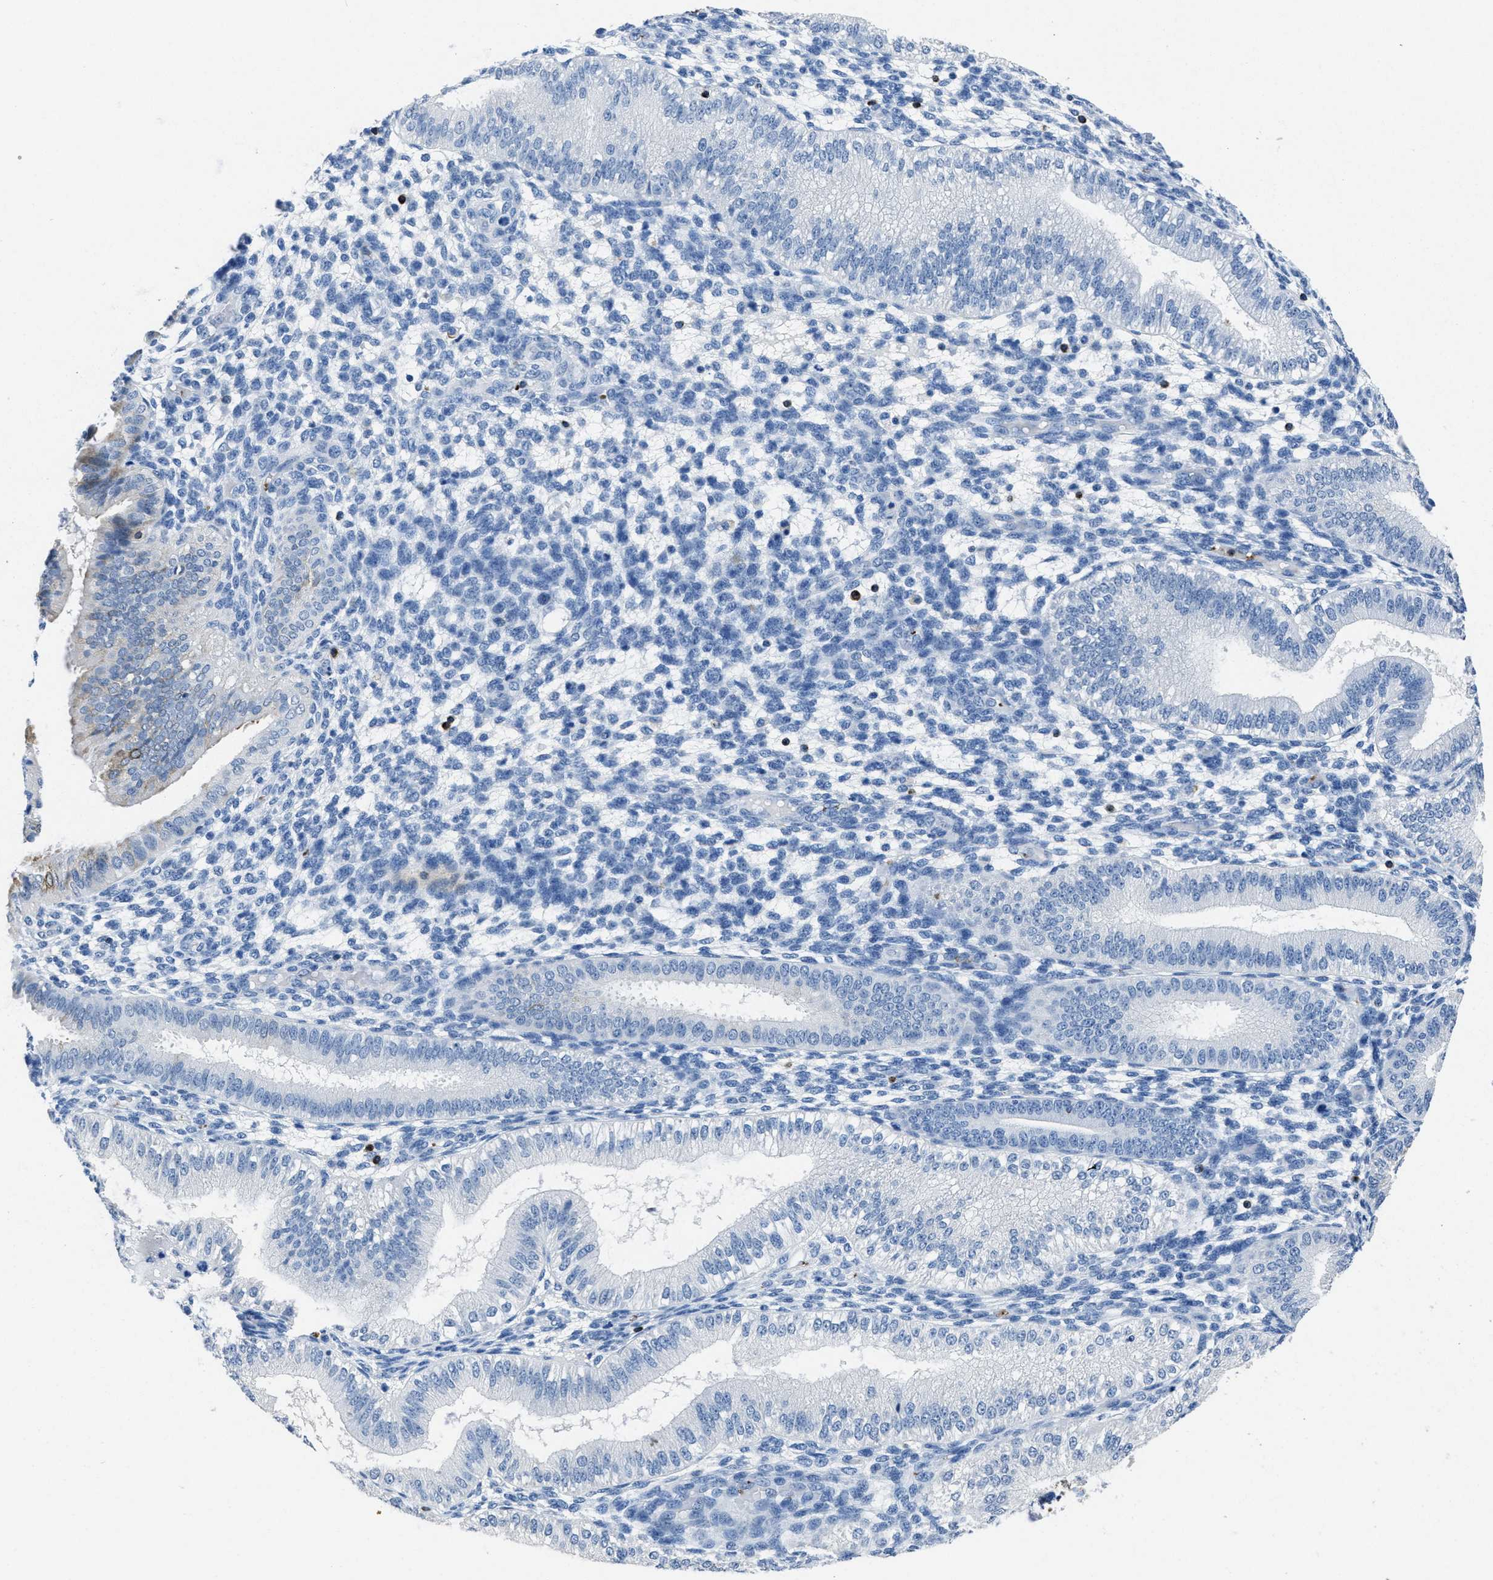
{"staining": {"intensity": "negative", "quantity": "none", "location": "none"}, "tissue": "endometrium", "cell_type": "Cells in endometrial stroma", "image_type": "normal", "snomed": [{"axis": "morphology", "description": "Normal tissue, NOS"}, {"axis": "topography", "description": "Endometrium"}], "caption": "Immunohistochemical staining of benign endometrium shows no significant expression in cells in endometrial stroma. (Brightfield microscopy of DAB immunohistochemistry (IHC) at high magnification).", "gene": "ITGA3", "patient": {"sex": "female", "age": 39}}